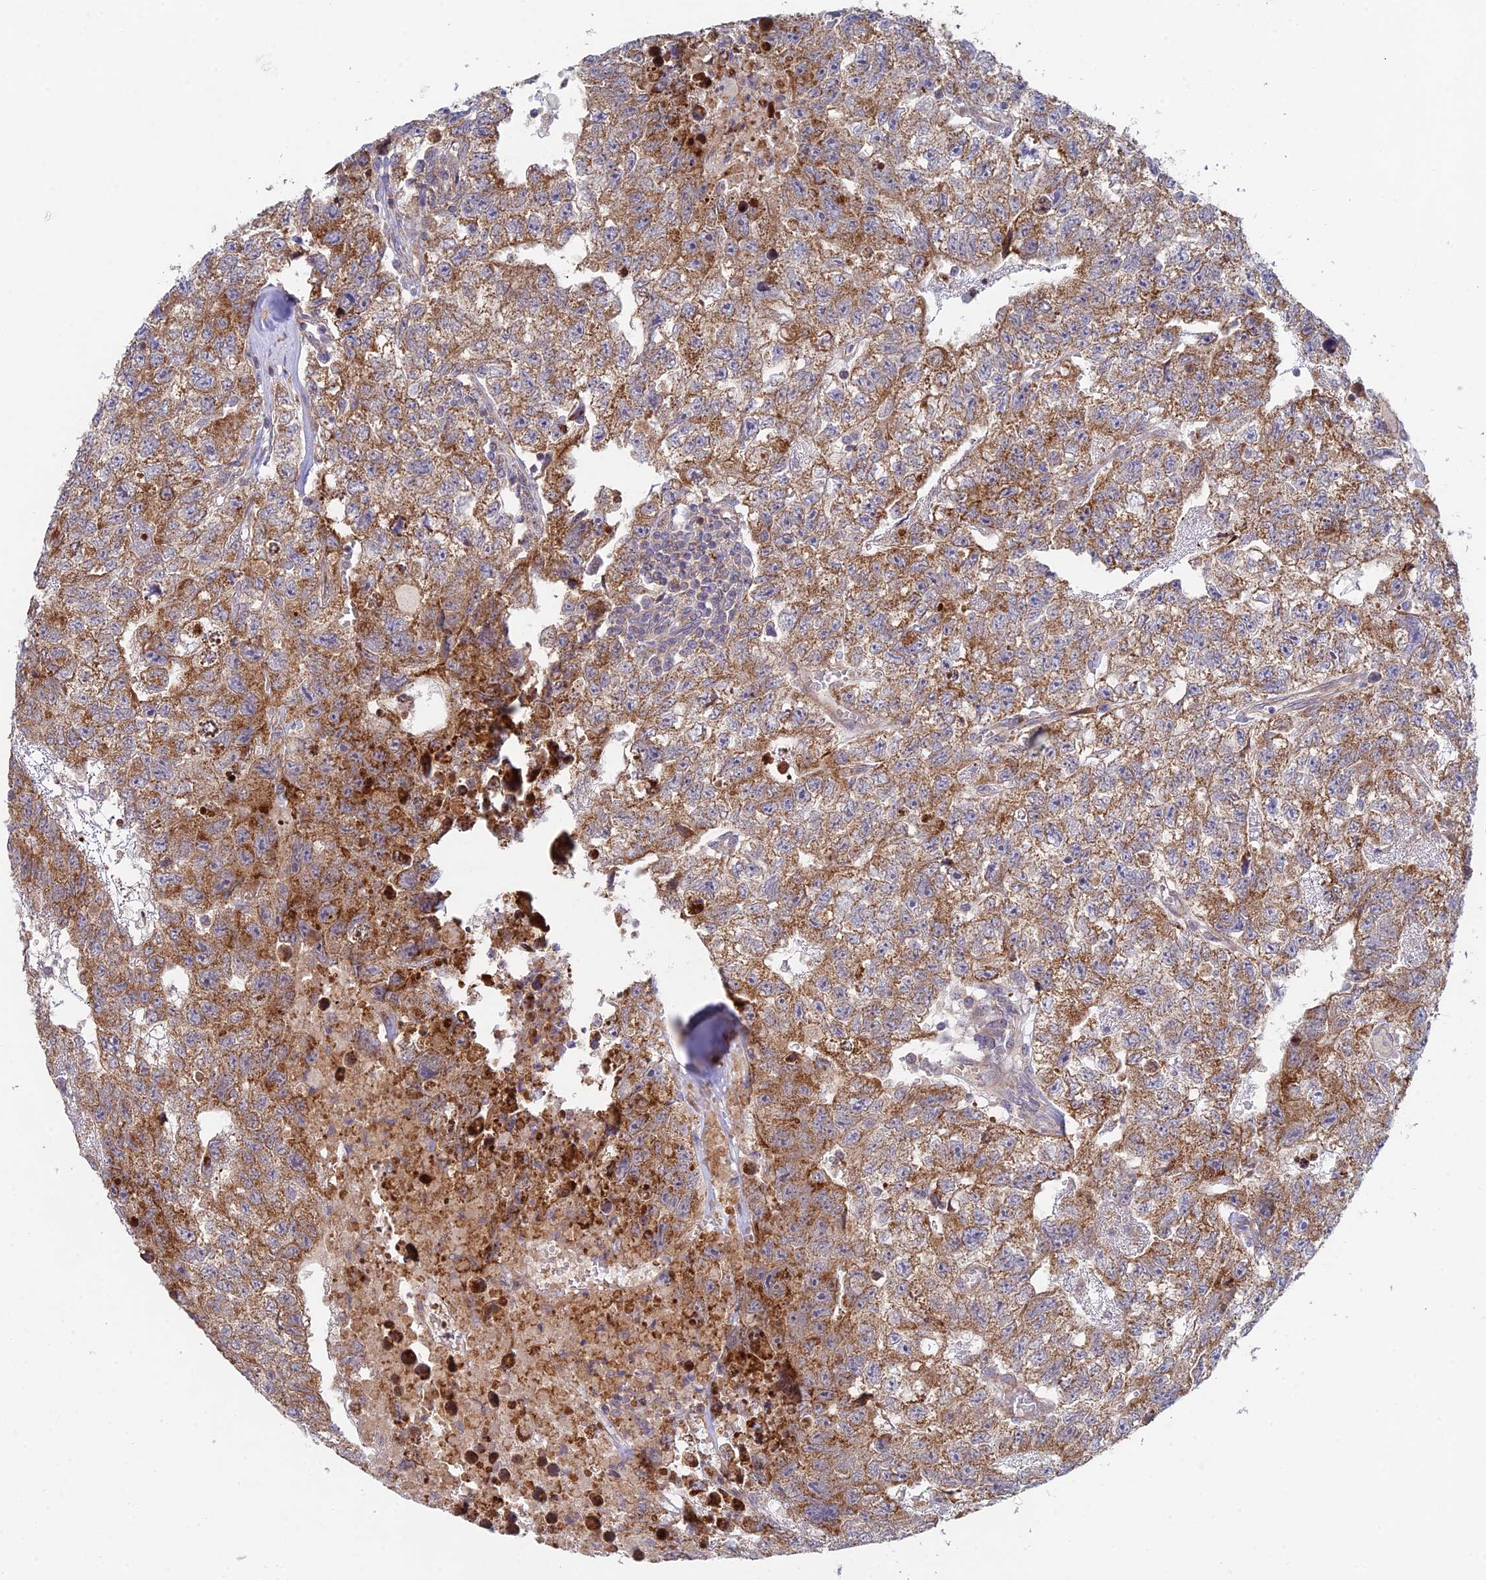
{"staining": {"intensity": "moderate", "quantity": ">75%", "location": "cytoplasmic/membranous"}, "tissue": "testis cancer", "cell_type": "Tumor cells", "image_type": "cancer", "snomed": [{"axis": "morphology", "description": "Carcinoma, Embryonal, NOS"}, {"axis": "topography", "description": "Testis"}], "caption": "Moderate cytoplasmic/membranous protein expression is present in about >75% of tumor cells in embryonal carcinoma (testis).", "gene": "INCA1", "patient": {"sex": "male", "age": 26}}